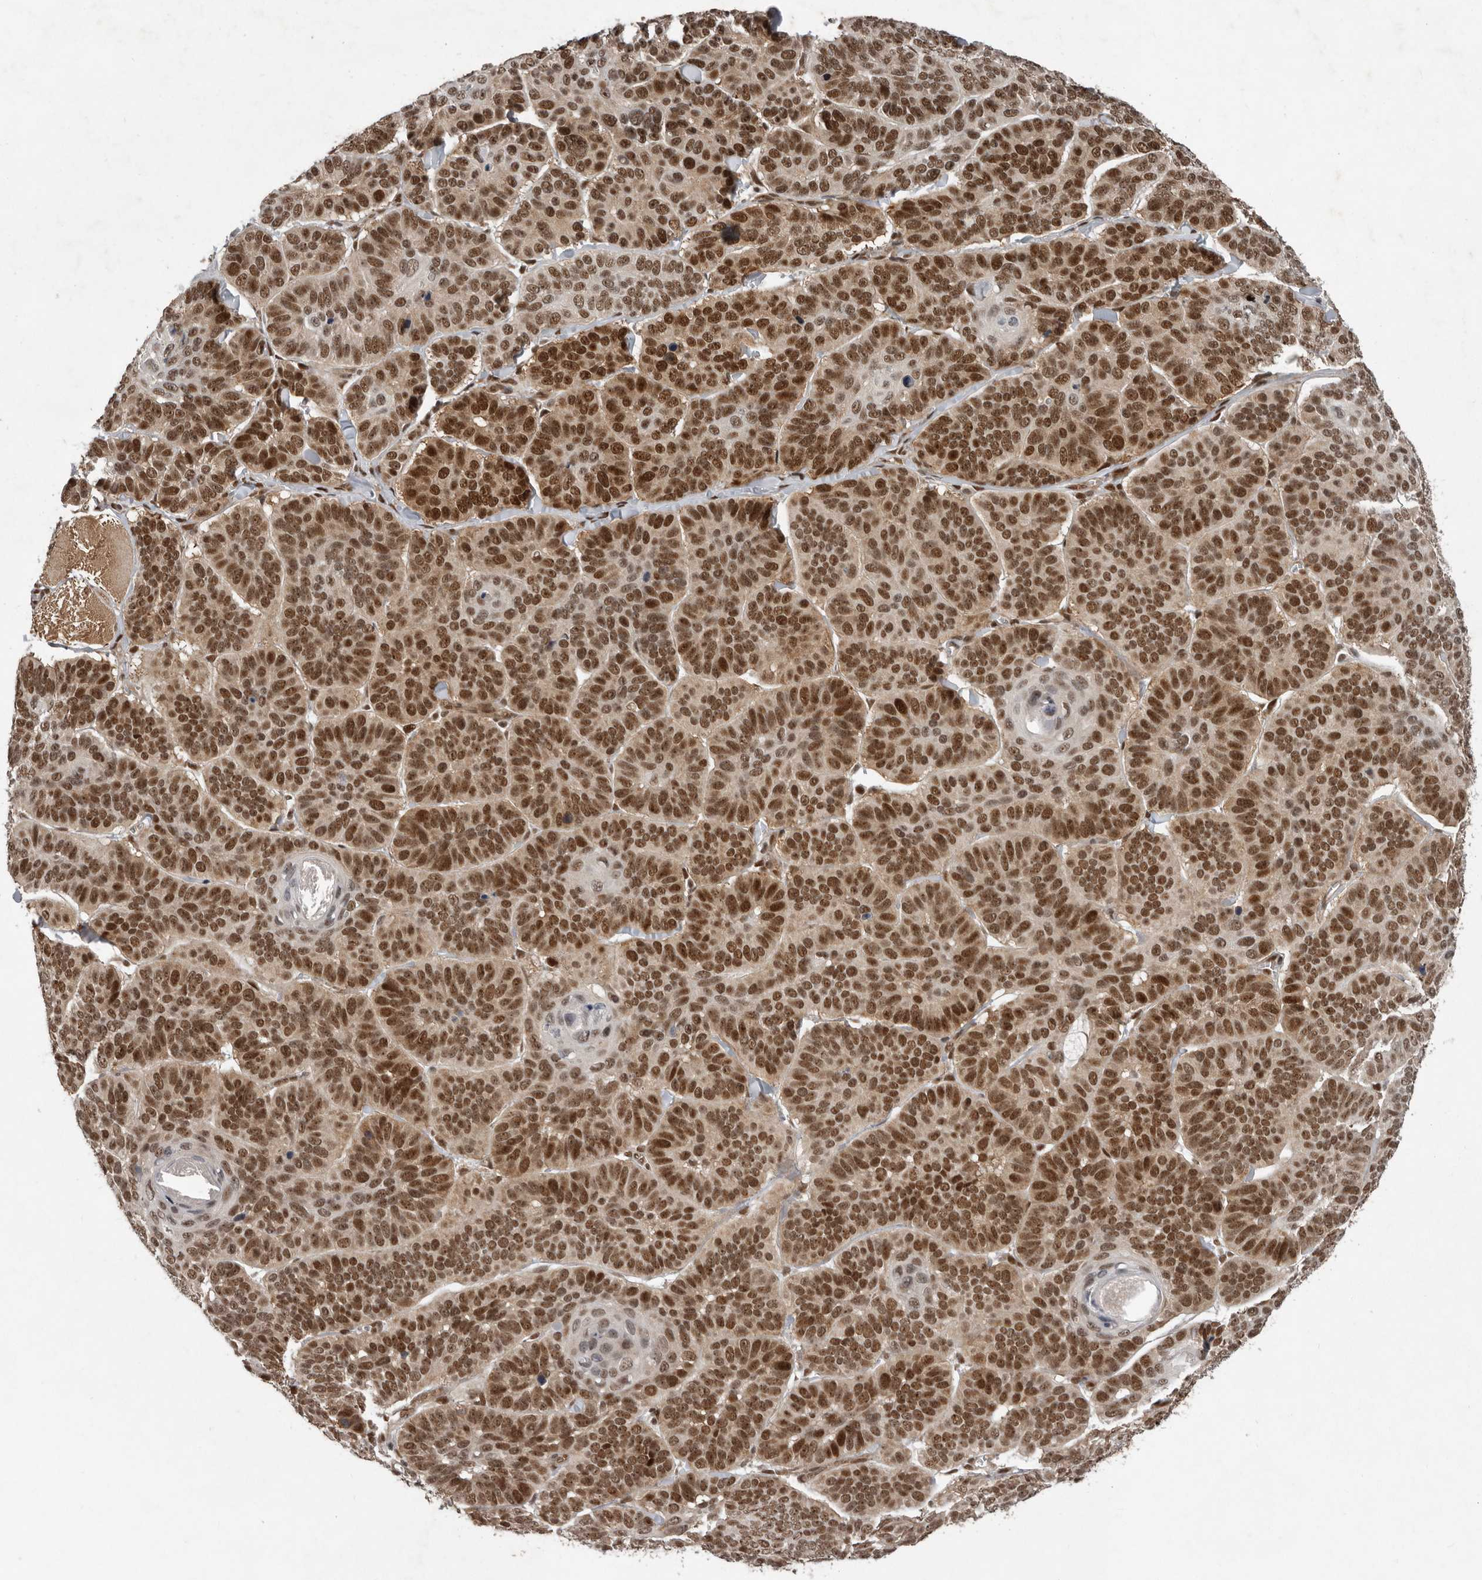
{"staining": {"intensity": "moderate", "quantity": ">75%", "location": "nuclear"}, "tissue": "skin cancer", "cell_type": "Tumor cells", "image_type": "cancer", "snomed": [{"axis": "morphology", "description": "Basal cell carcinoma"}, {"axis": "topography", "description": "Skin"}], "caption": "The histopathology image demonstrates staining of skin basal cell carcinoma, revealing moderate nuclear protein positivity (brown color) within tumor cells.", "gene": "CDC27", "patient": {"sex": "male", "age": 62}}